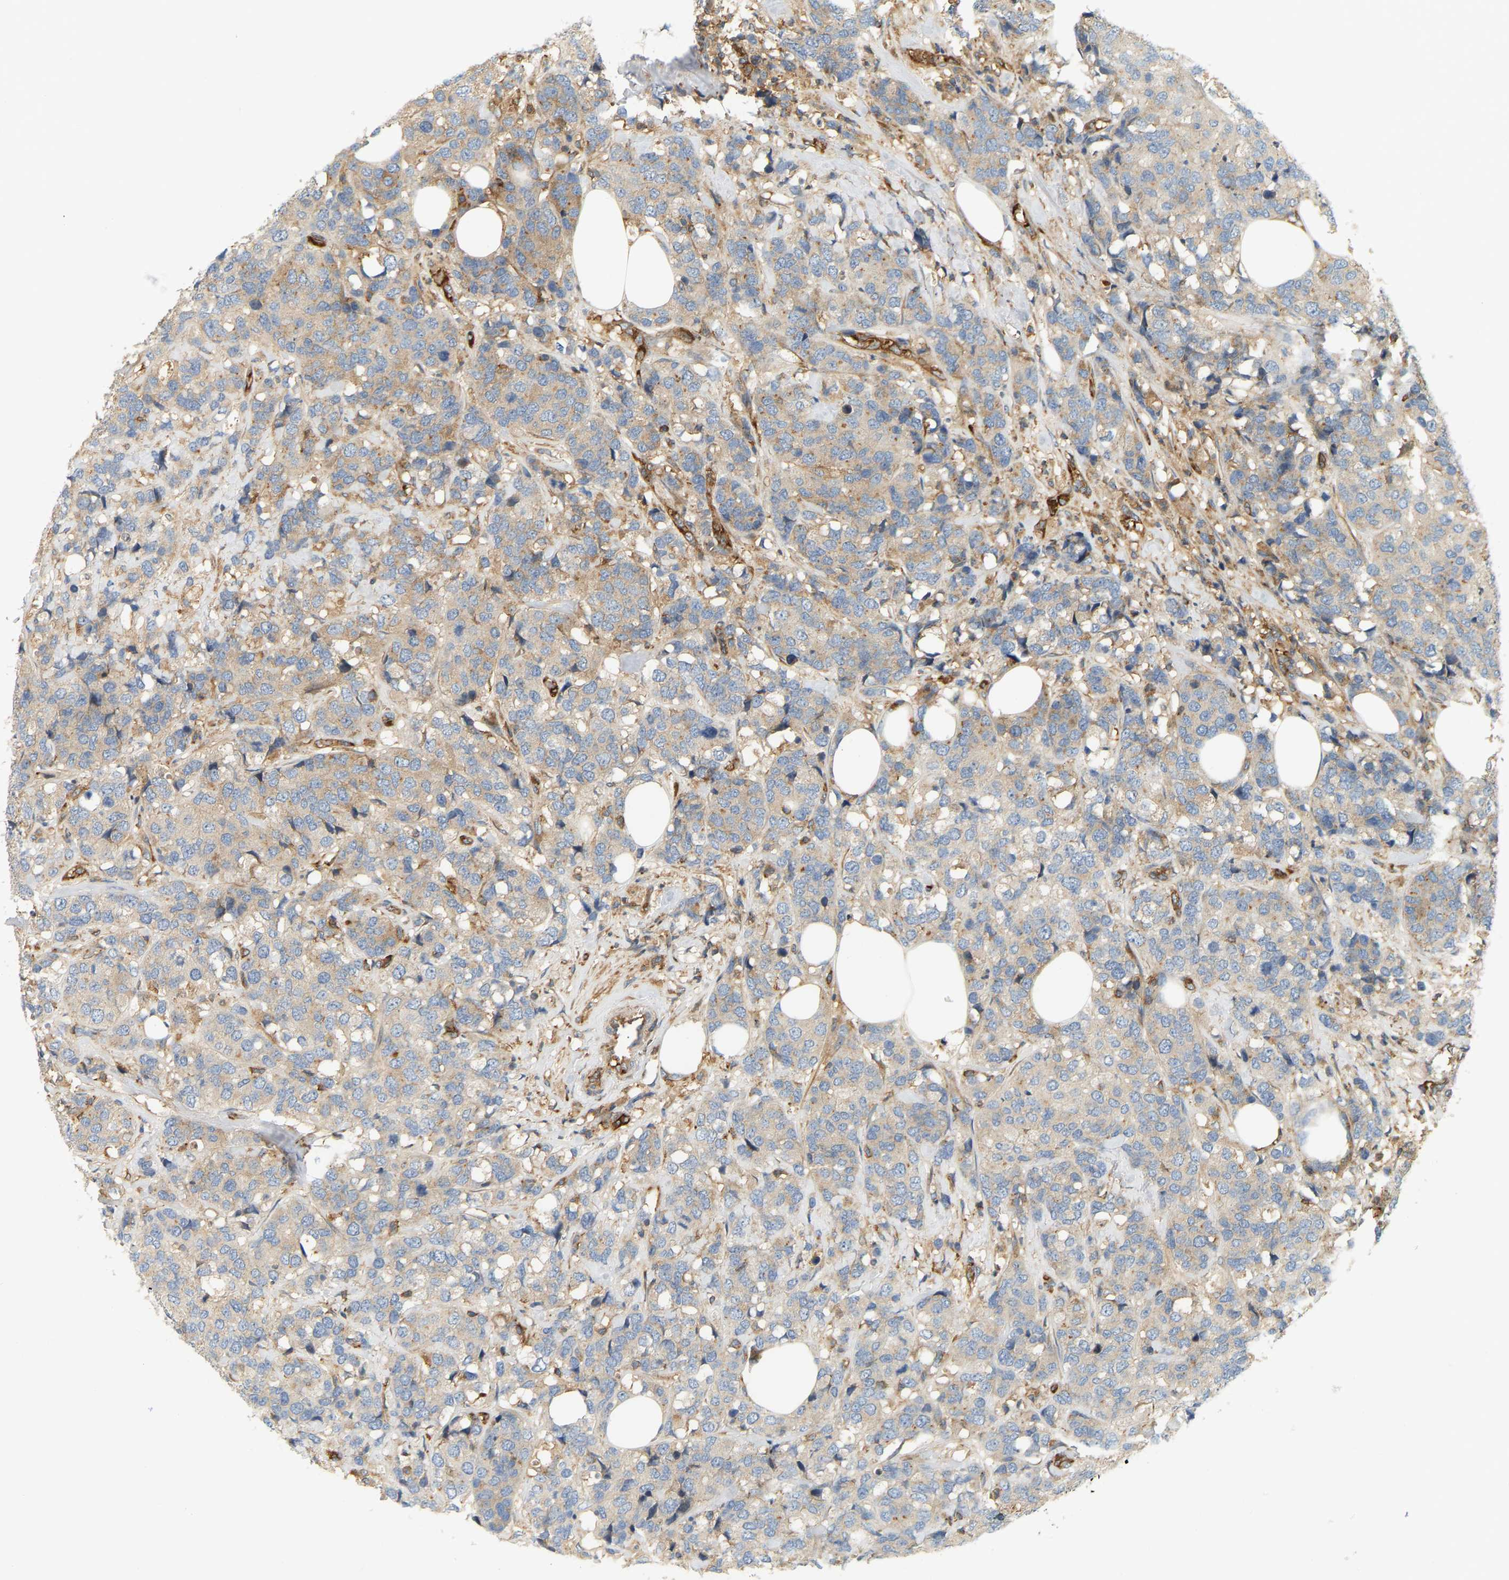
{"staining": {"intensity": "weak", "quantity": "<25%", "location": "cytoplasmic/membranous"}, "tissue": "breast cancer", "cell_type": "Tumor cells", "image_type": "cancer", "snomed": [{"axis": "morphology", "description": "Lobular carcinoma"}, {"axis": "topography", "description": "Breast"}], "caption": "DAB (3,3'-diaminobenzidine) immunohistochemical staining of breast cancer (lobular carcinoma) exhibits no significant positivity in tumor cells.", "gene": "AKAP13", "patient": {"sex": "female", "age": 59}}